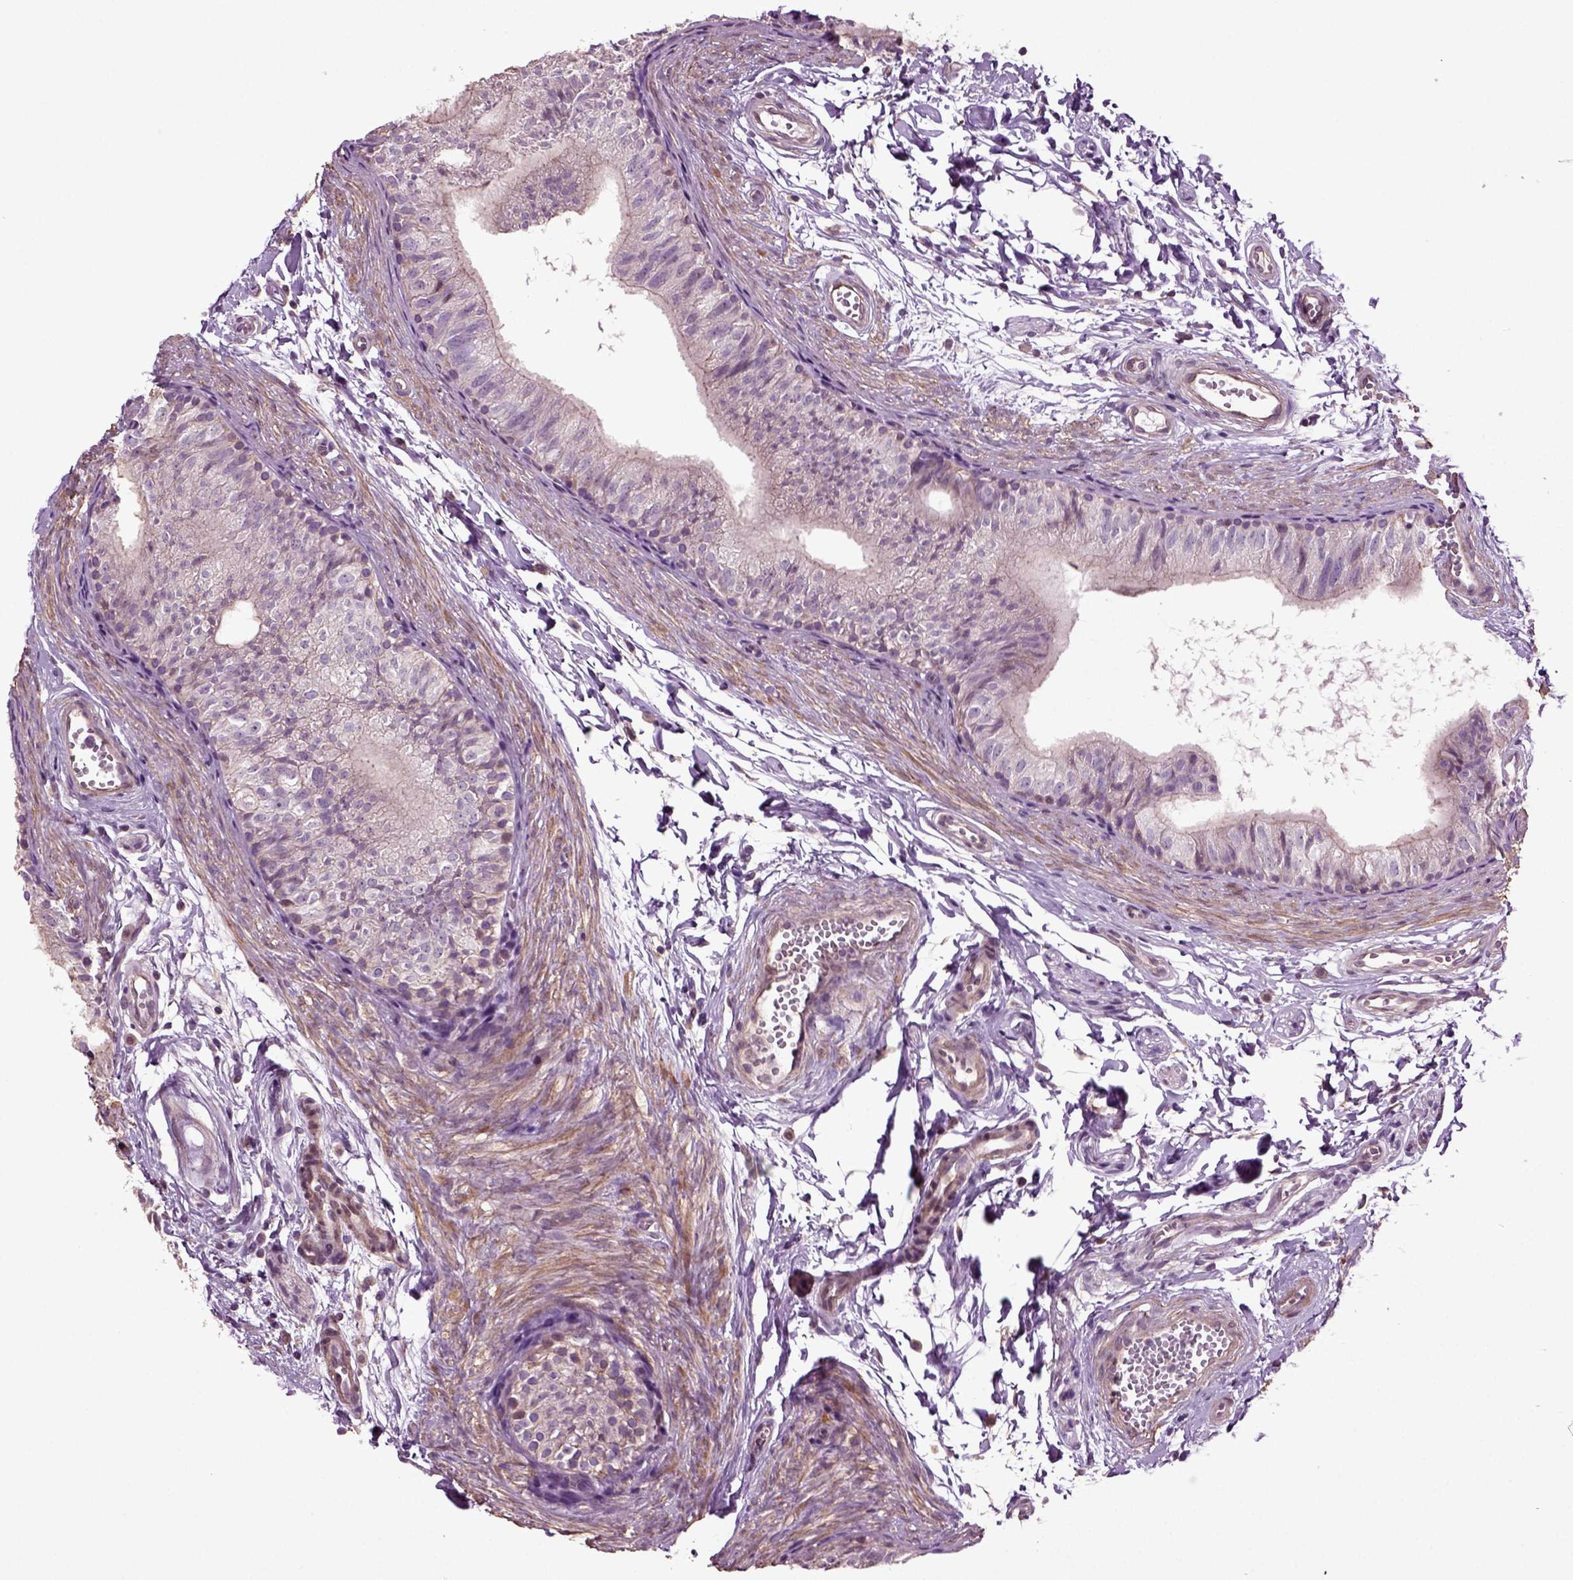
{"staining": {"intensity": "moderate", "quantity": "<25%", "location": "nuclear"}, "tissue": "epididymis", "cell_type": "Glandular cells", "image_type": "normal", "snomed": [{"axis": "morphology", "description": "Normal tissue, NOS"}, {"axis": "topography", "description": "Epididymis"}], "caption": "Glandular cells show low levels of moderate nuclear staining in approximately <25% of cells in benign human epididymis. The protein is stained brown, and the nuclei are stained in blue (DAB IHC with brightfield microscopy, high magnification).", "gene": "HAGHL", "patient": {"sex": "male", "age": 22}}